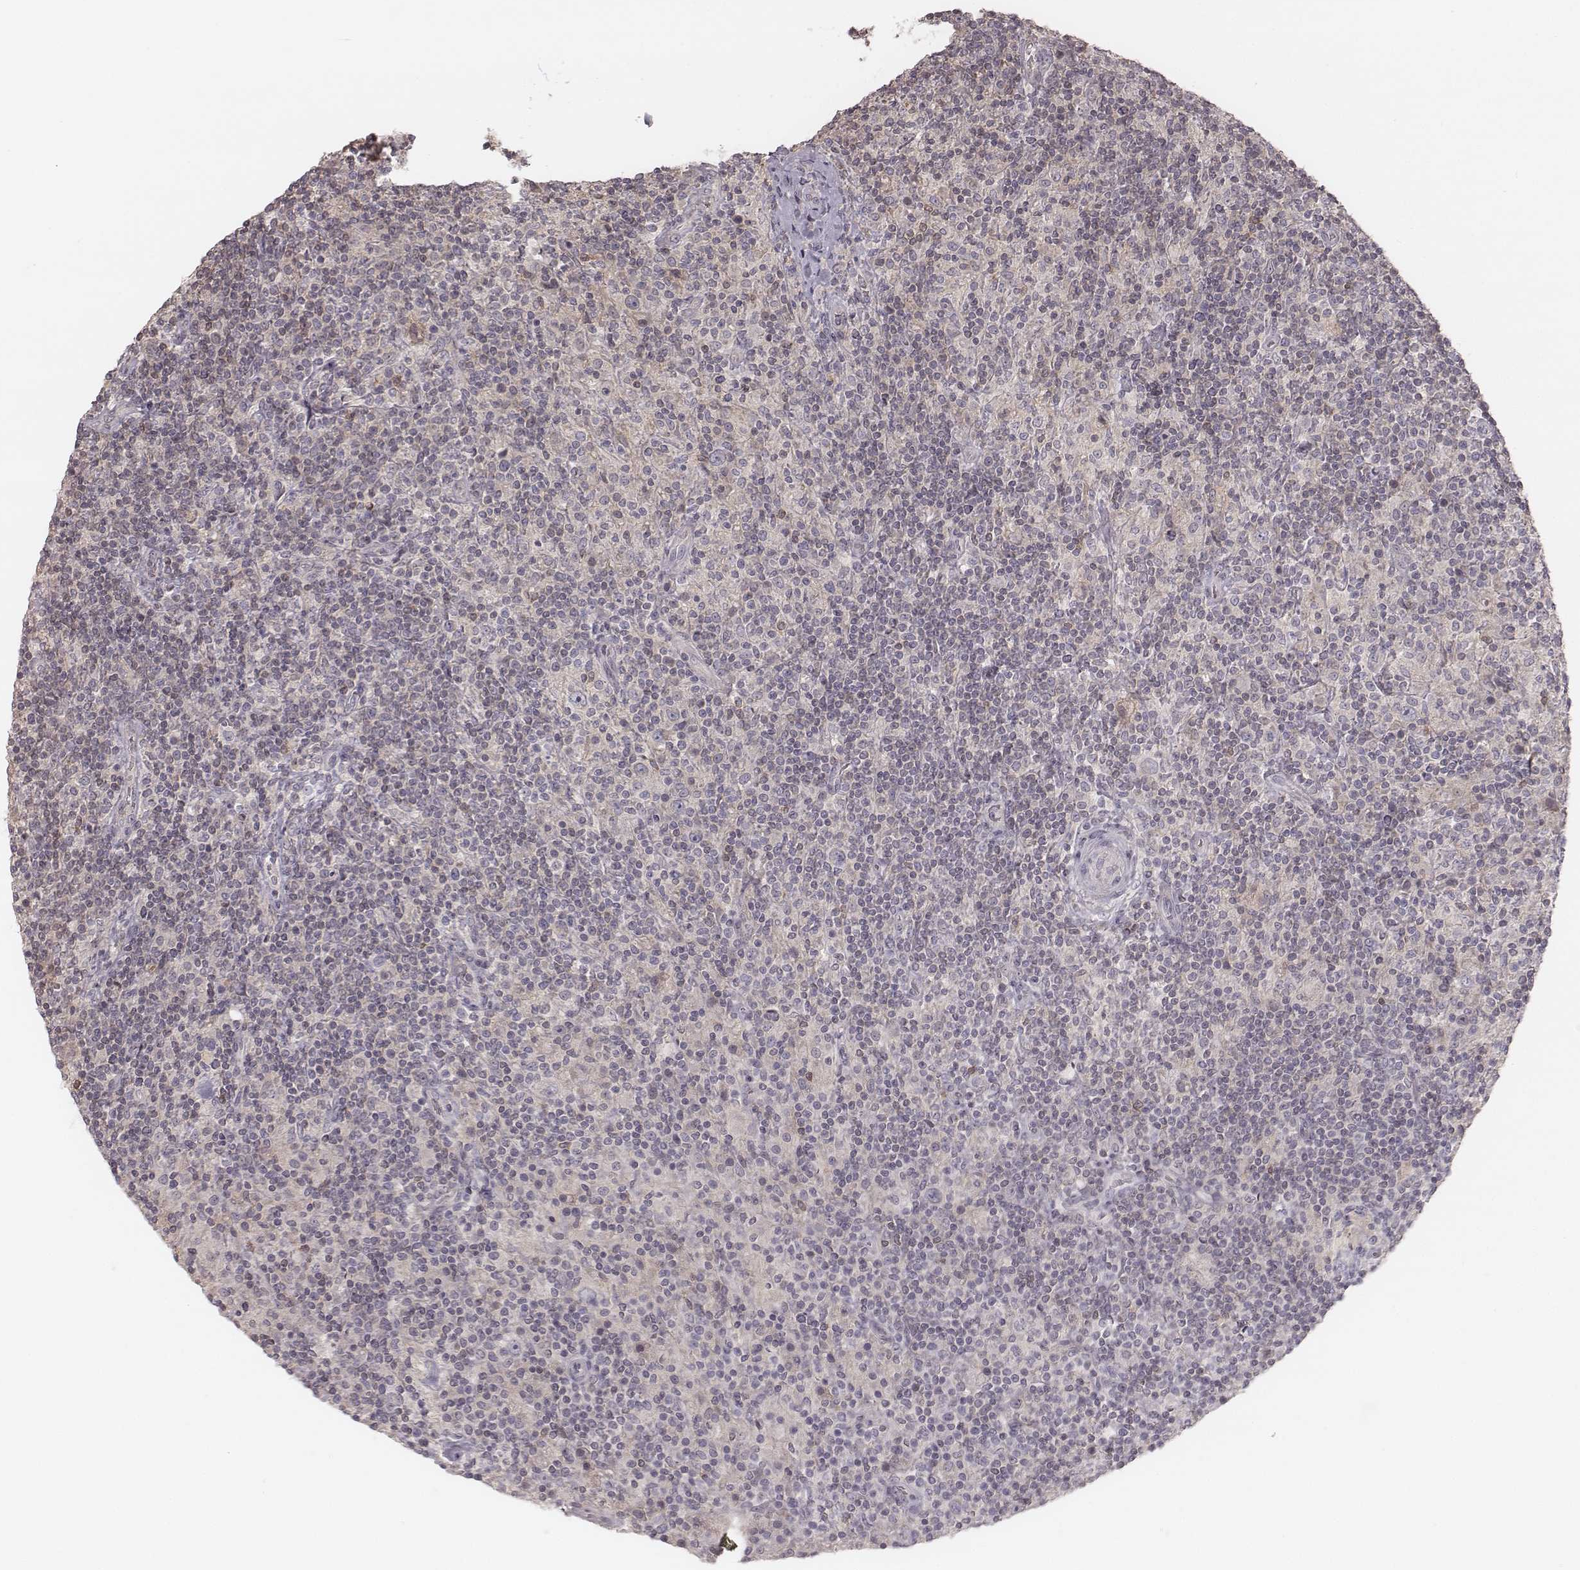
{"staining": {"intensity": "negative", "quantity": "none", "location": "none"}, "tissue": "lymphoma", "cell_type": "Tumor cells", "image_type": "cancer", "snomed": [{"axis": "morphology", "description": "Hodgkin's disease, NOS"}, {"axis": "topography", "description": "Lymph node"}], "caption": "High magnification brightfield microscopy of lymphoma stained with DAB (3,3'-diaminobenzidine) (brown) and counterstained with hematoxylin (blue): tumor cells show no significant staining.", "gene": "TDRD5", "patient": {"sex": "male", "age": 70}}